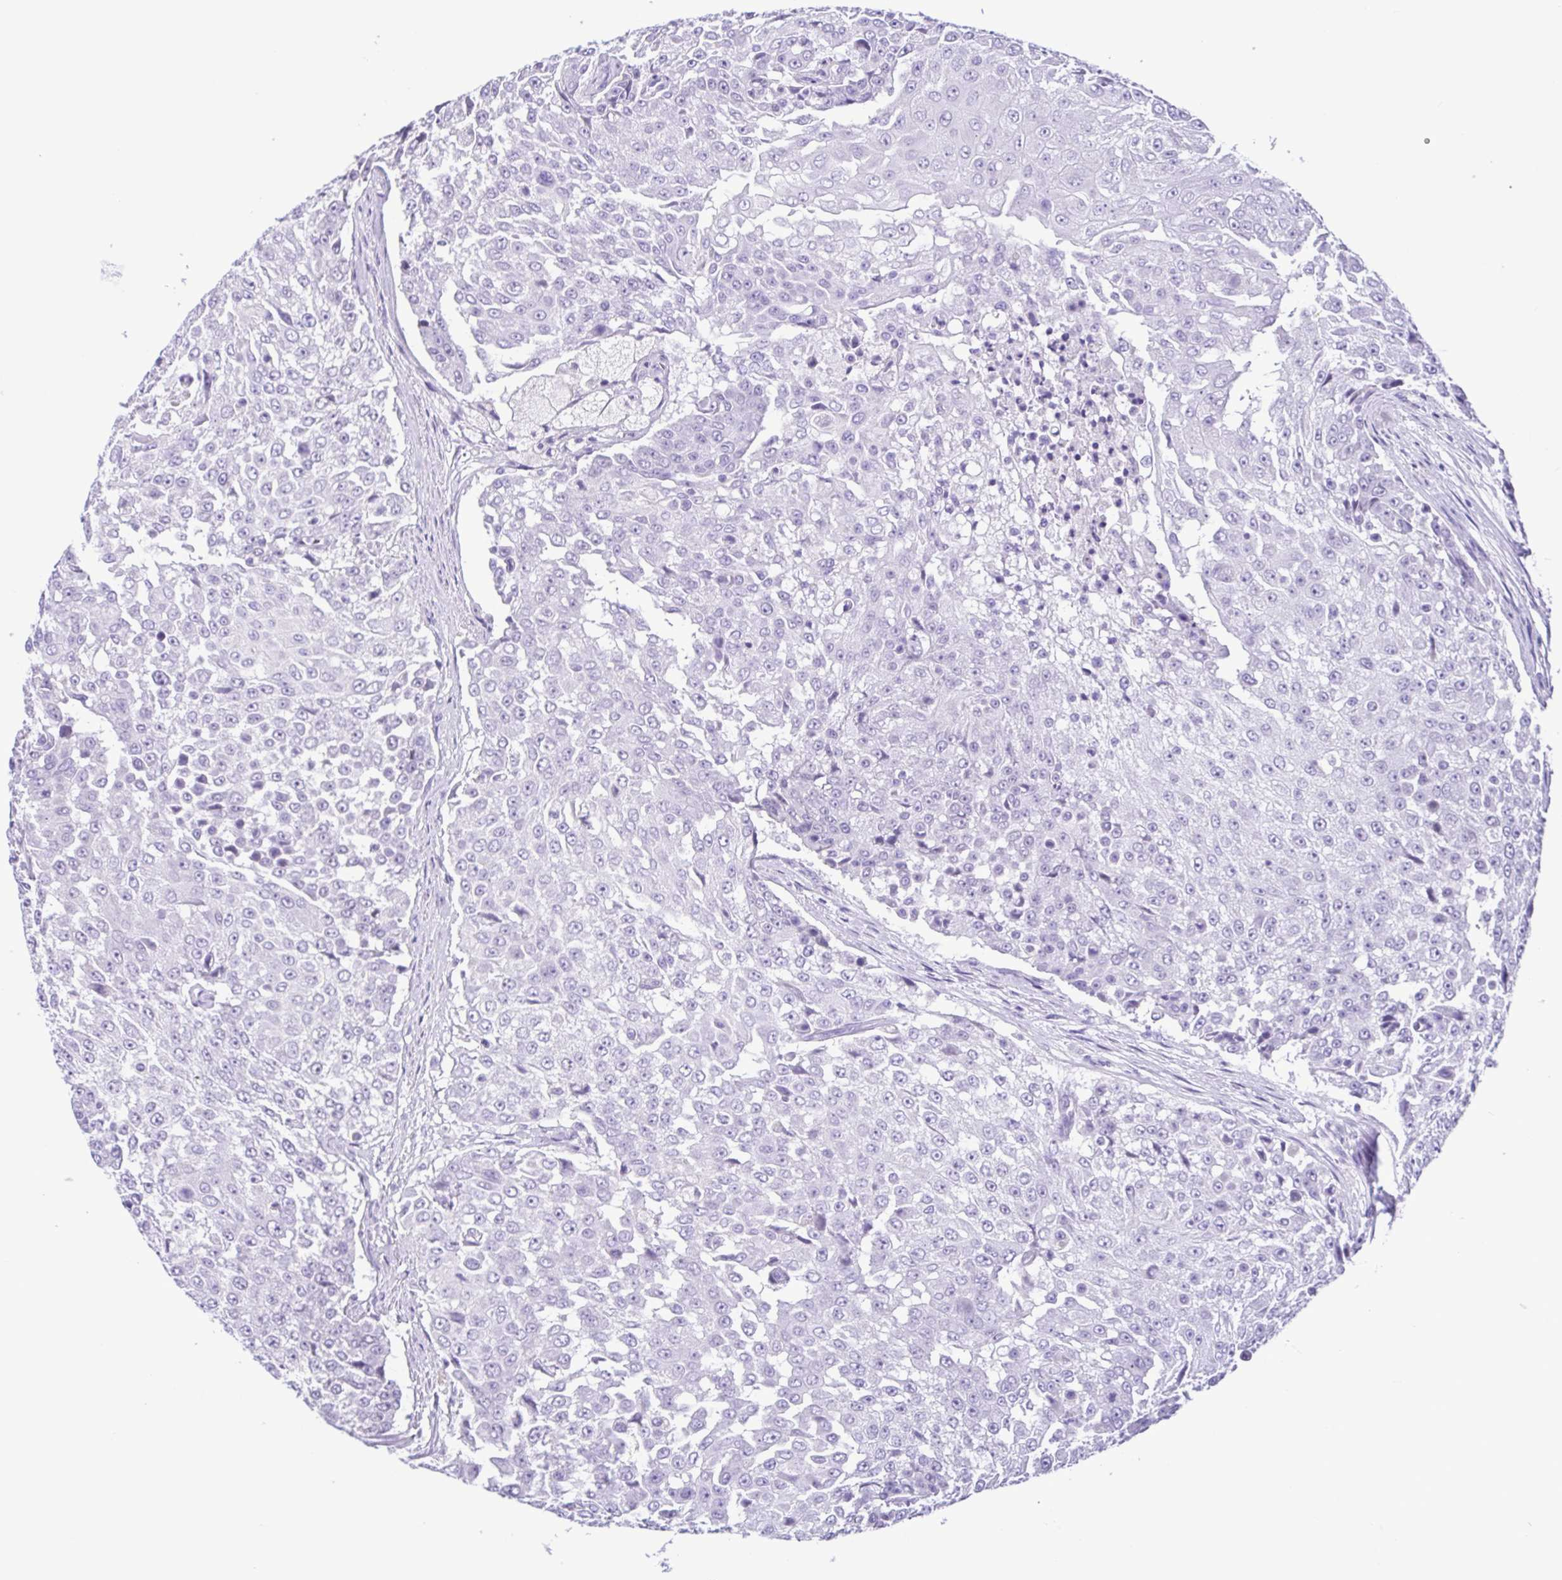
{"staining": {"intensity": "negative", "quantity": "none", "location": "none"}, "tissue": "urothelial cancer", "cell_type": "Tumor cells", "image_type": "cancer", "snomed": [{"axis": "morphology", "description": "Urothelial carcinoma, High grade"}, {"axis": "topography", "description": "Urinary bladder"}], "caption": "Micrograph shows no protein expression in tumor cells of urothelial carcinoma (high-grade) tissue.", "gene": "SPATA16", "patient": {"sex": "female", "age": 63}}